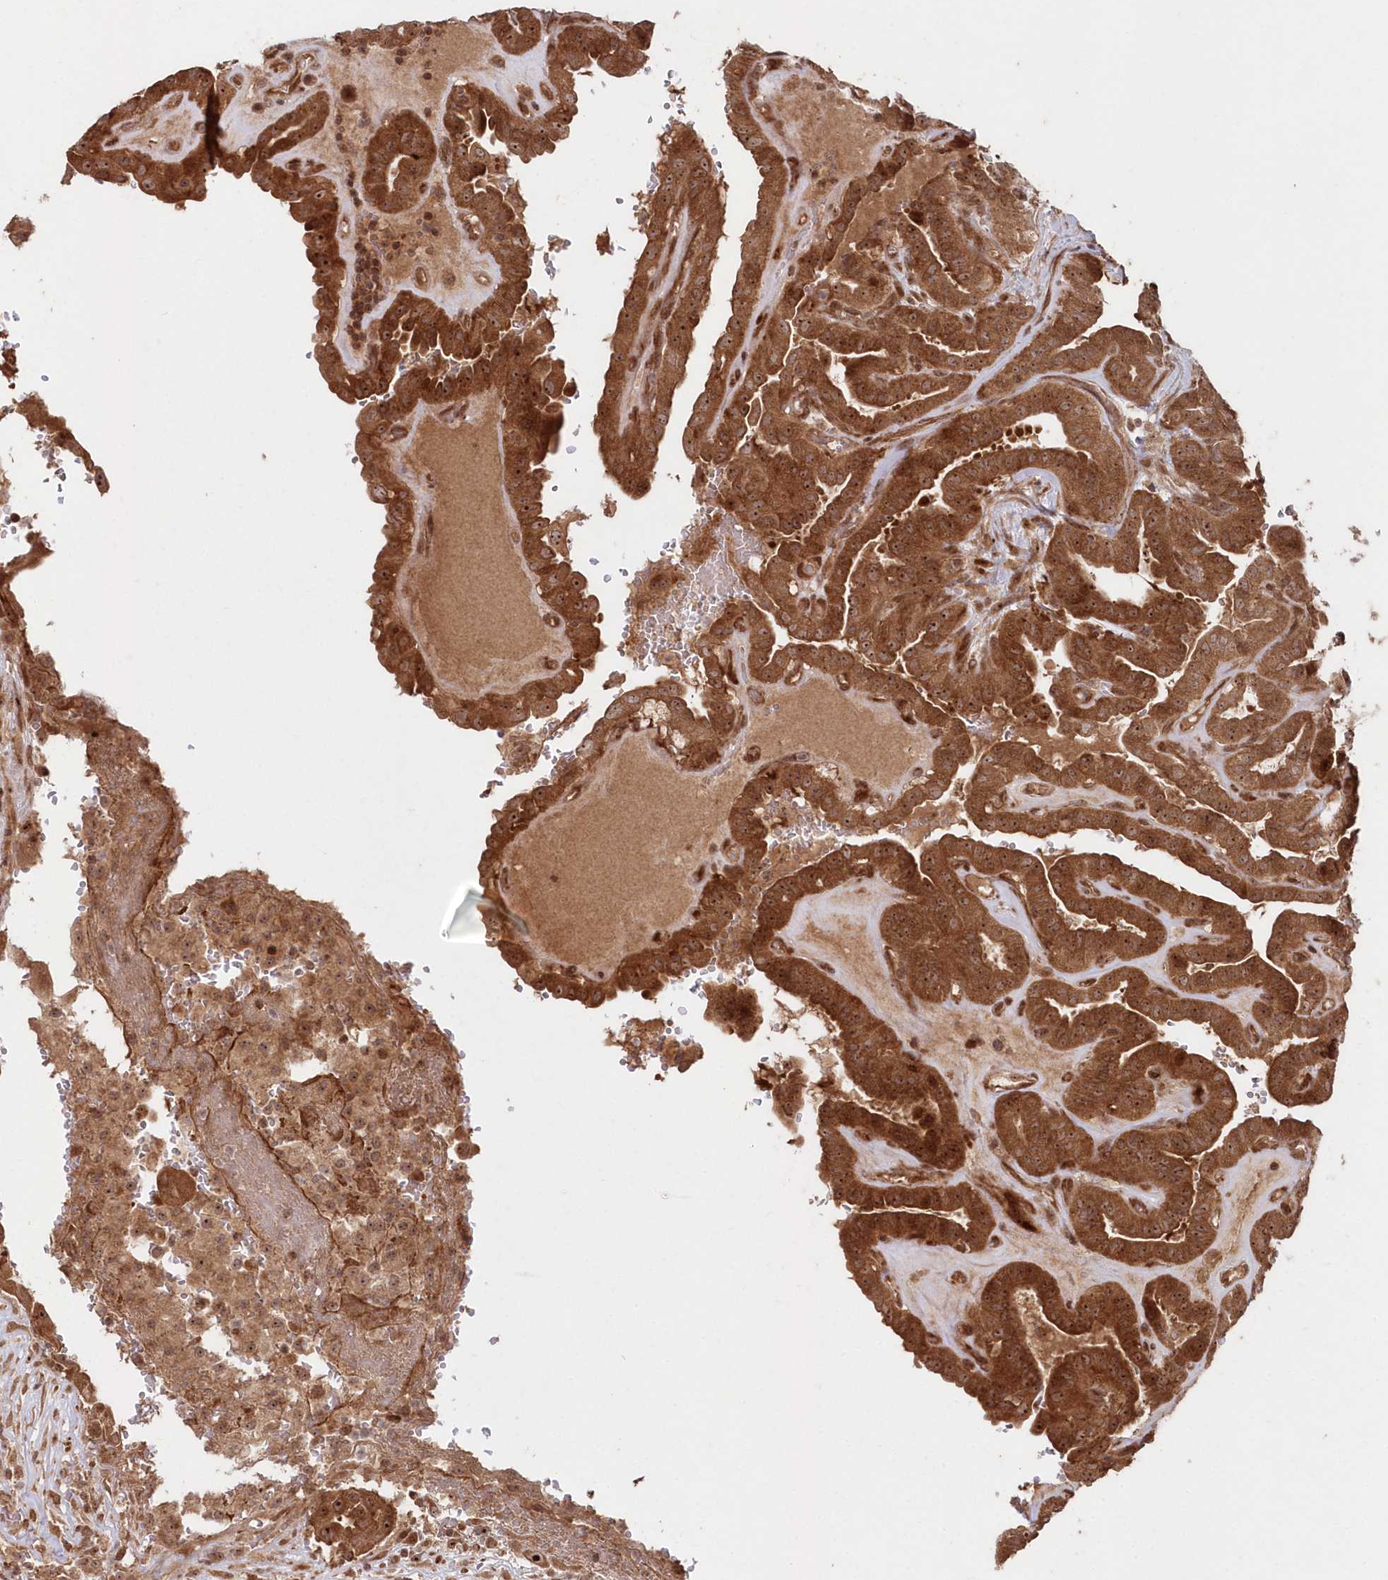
{"staining": {"intensity": "strong", "quantity": ">75%", "location": "cytoplasmic/membranous,nuclear"}, "tissue": "thyroid cancer", "cell_type": "Tumor cells", "image_type": "cancer", "snomed": [{"axis": "morphology", "description": "Papillary adenocarcinoma, NOS"}, {"axis": "topography", "description": "Thyroid gland"}], "caption": "Human thyroid cancer stained with a protein marker demonstrates strong staining in tumor cells.", "gene": "SERINC1", "patient": {"sex": "male", "age": 77}}